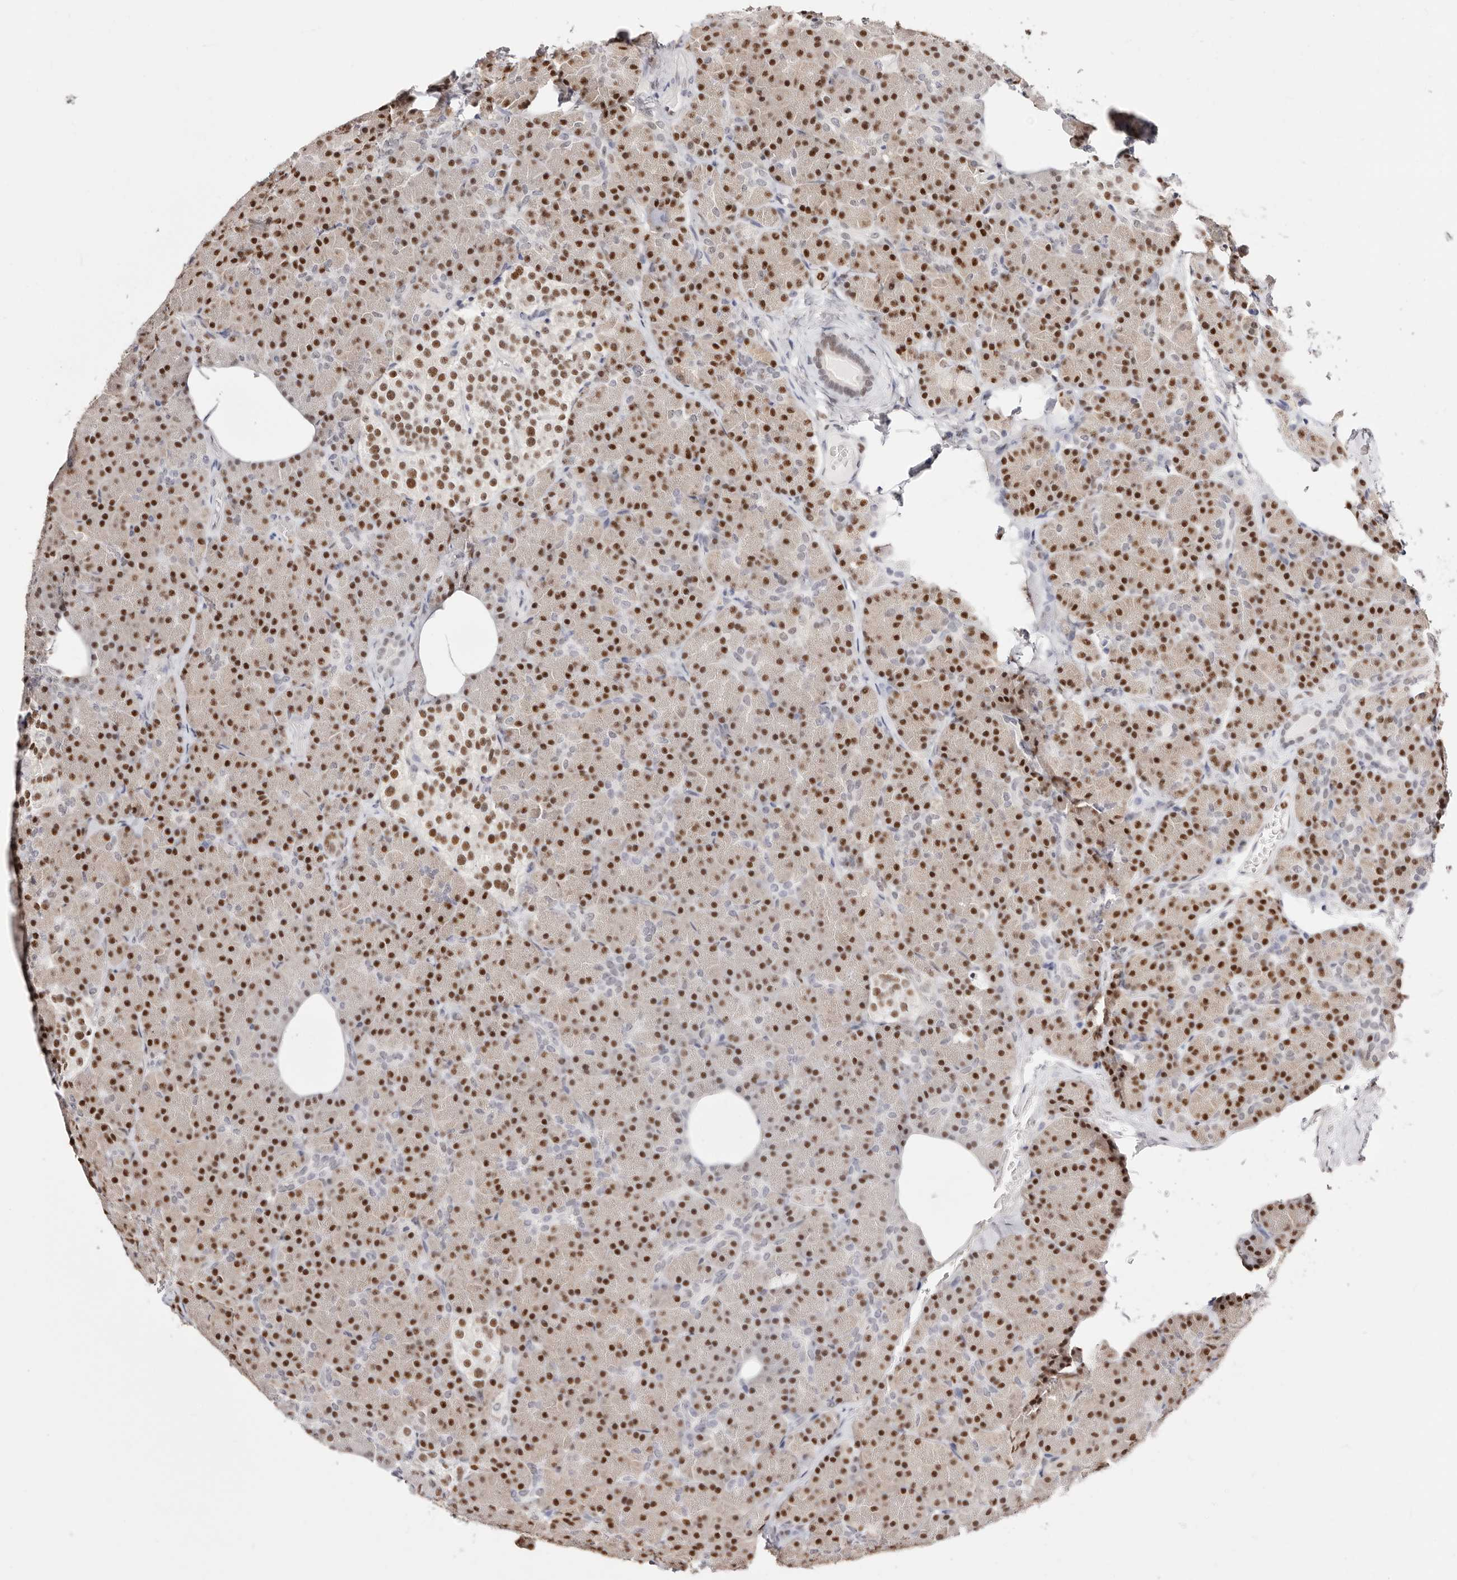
{"staining": {"intensity": "strong", "quantity": ">75%", "location": "nuclear"}, "tissue": "pancreas", "cell_type": "Exocrine glandular cells", "image_type": "normal", "snomed": [{"axis": "morphology", "description": "Normal tissue, NOS"}, {"axis": "topography", "description": "Pancreas"}], "caption": "An image showing strong nuclear staining in about >75% of exocrine glandular cells in unremarkable pancreas, as visualized by brown immunohistochemical staining.", "gene": "TKT", "patient": {"sex": "female", "age": 43}}